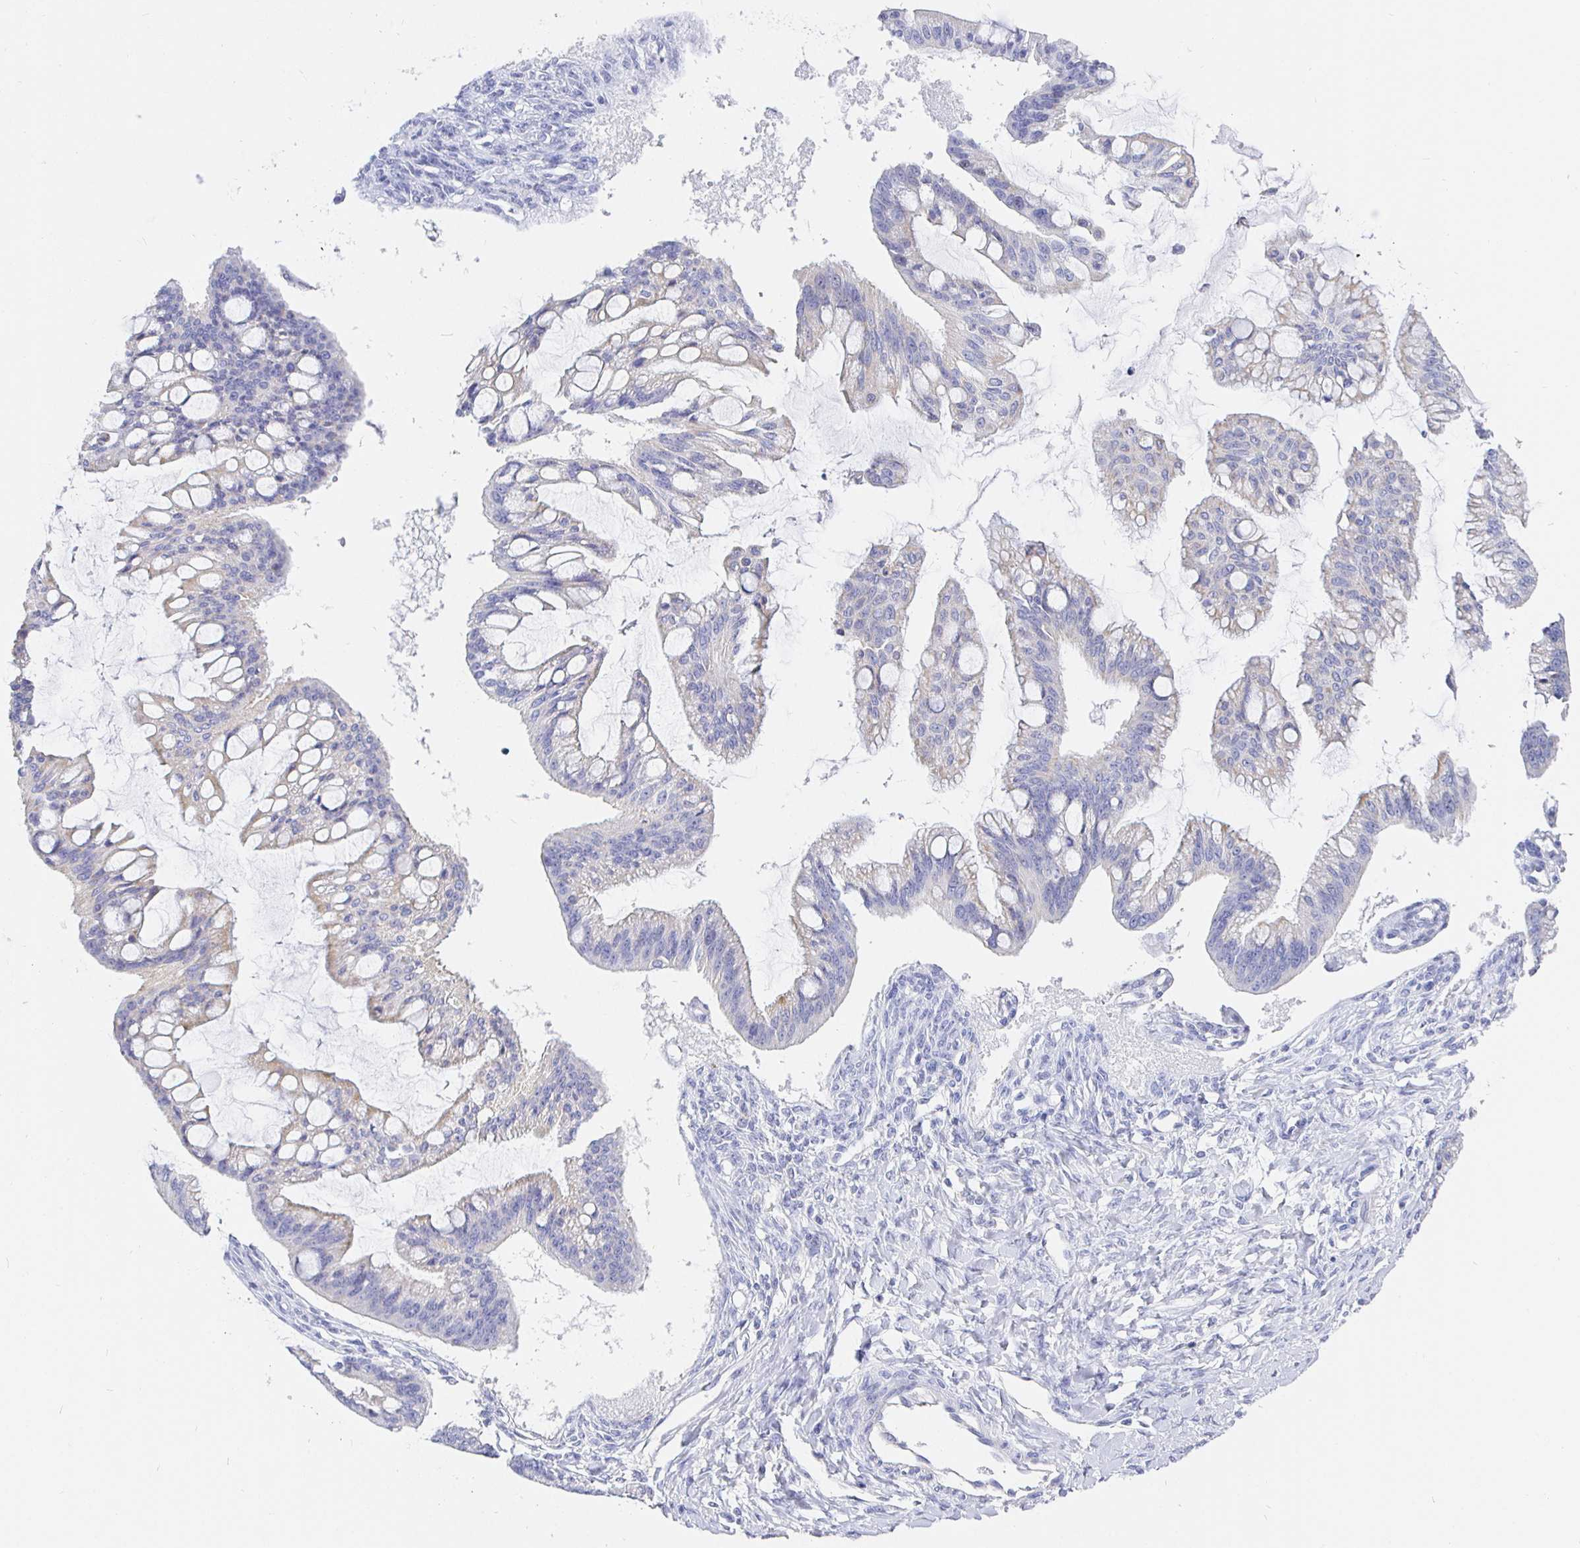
{"staining": {"intensity": "negative", "quantity": "none", "location": "none"}, "tissue": "ovarian cancer", "cell_type": "Tumor cells", "image_type": "cancer", "snomed": [{"axis": "morphology", "description": "Cystadenocarcinoma, mucinous, NOS"}, {"axis": "topography", "description": "Ovary"}], "caption": "Tumor cells are negative for brown protein staining in ovarian cancer (mucinous cystadenocarcinoma). Brightfield microscopy of immunohistochemistry stained with DAB (brown) and hematoxylin (blue), captured at high magnification.", "gene": "CR2", "patient": {"sex": "female", "age": 73}}